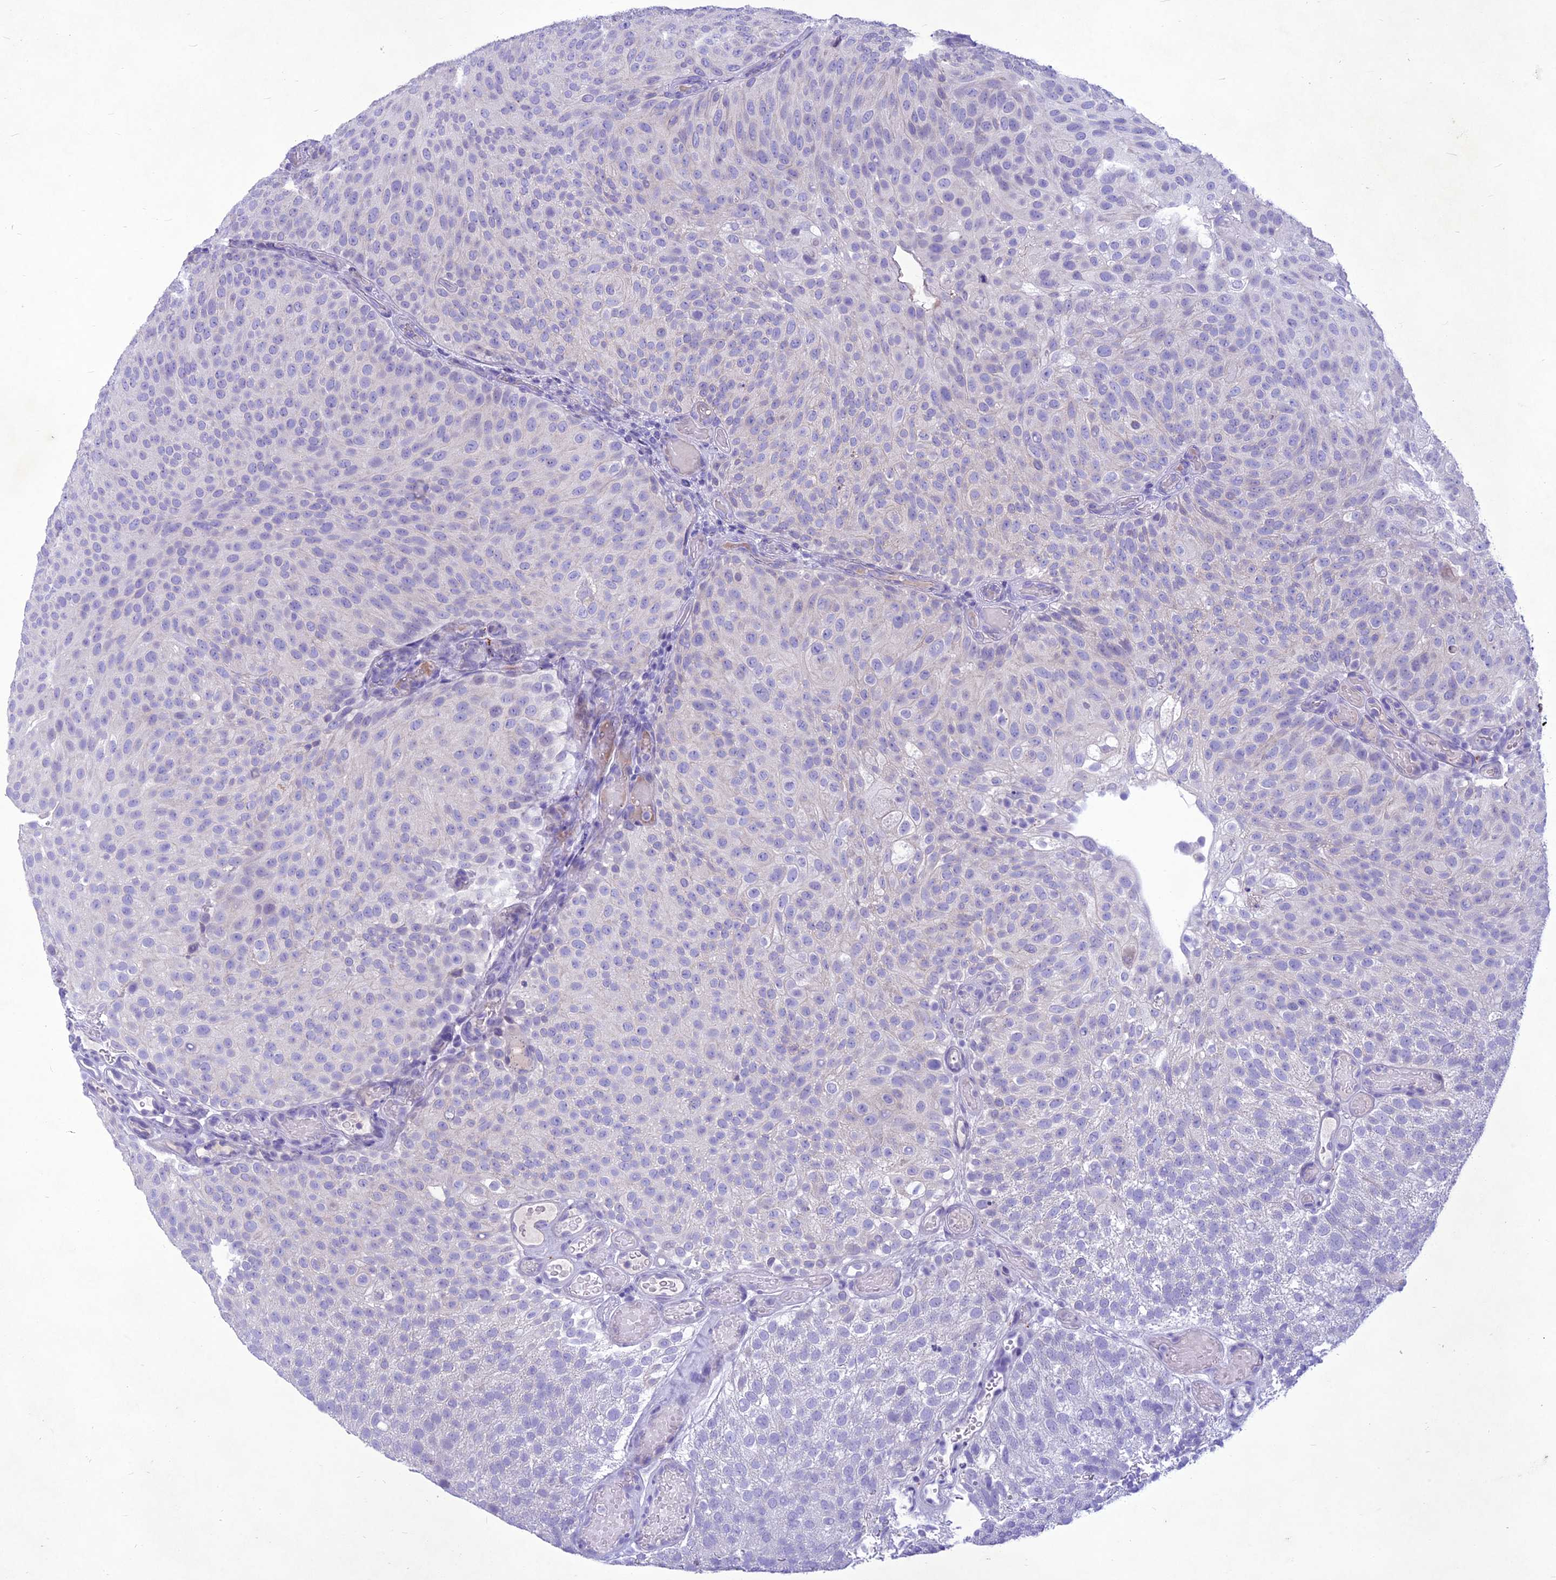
{"staining": {"intensity": "negative", "quantity": "none", "location": "none"}, "tissue": "urothelial cancer", "cell_type": "Tumor cells", "image_type": "cancer", "snomed": [{"axis": "morphology", "description": "Urothelial carcinoma, Low grade"}, {"axis": "topography", "description": "Urinary bladder"}], "caption": "IHC micrograph of urothelial cancer stained for a protein (brown), which demonstrates no positivity in tumor cells.", "gene": "IFT172", "patient": {"sex": "male", "age": 78}}